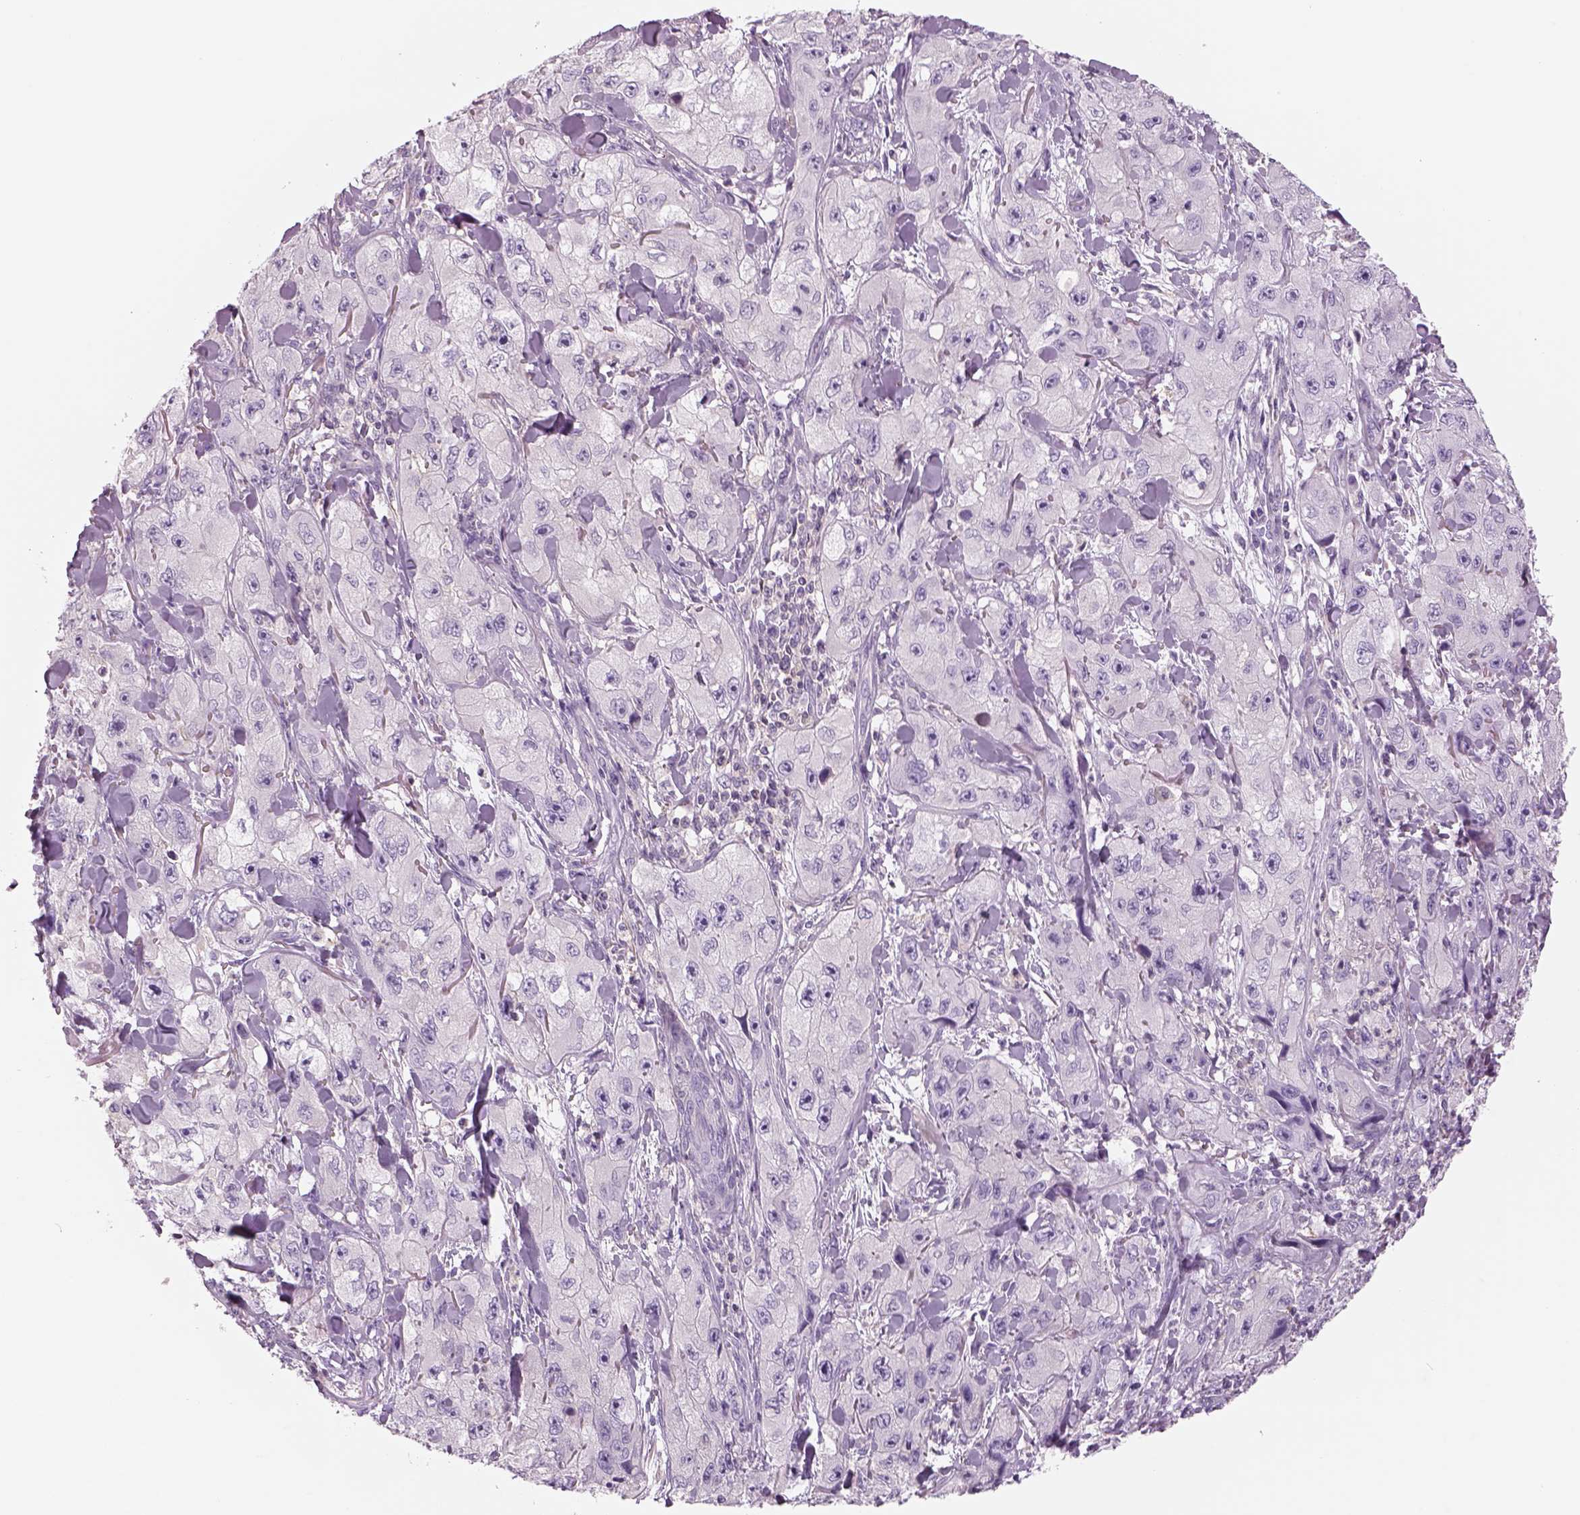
{"staining": {"intensity": "negative", "quantity": "none", "location": "none"}, "tissue": "skin cancer", "cell_type": "Tumor cells", "image_type": "cancer", "snomed": [{"axis": "morphology", "description": "Squamous cell carcinoma, NOS"}, {"axis": "topography", "description": "Skin"}, {"axis": "topography", "description": "Subcutis"}], "caption": "This is an immunohistochemistry histopathology image of skin squamous cell carcinoma. There is no positivity in tumor cells.", "gene": "SLC1A7", "patient": {"sex": "male", "age": 73}}